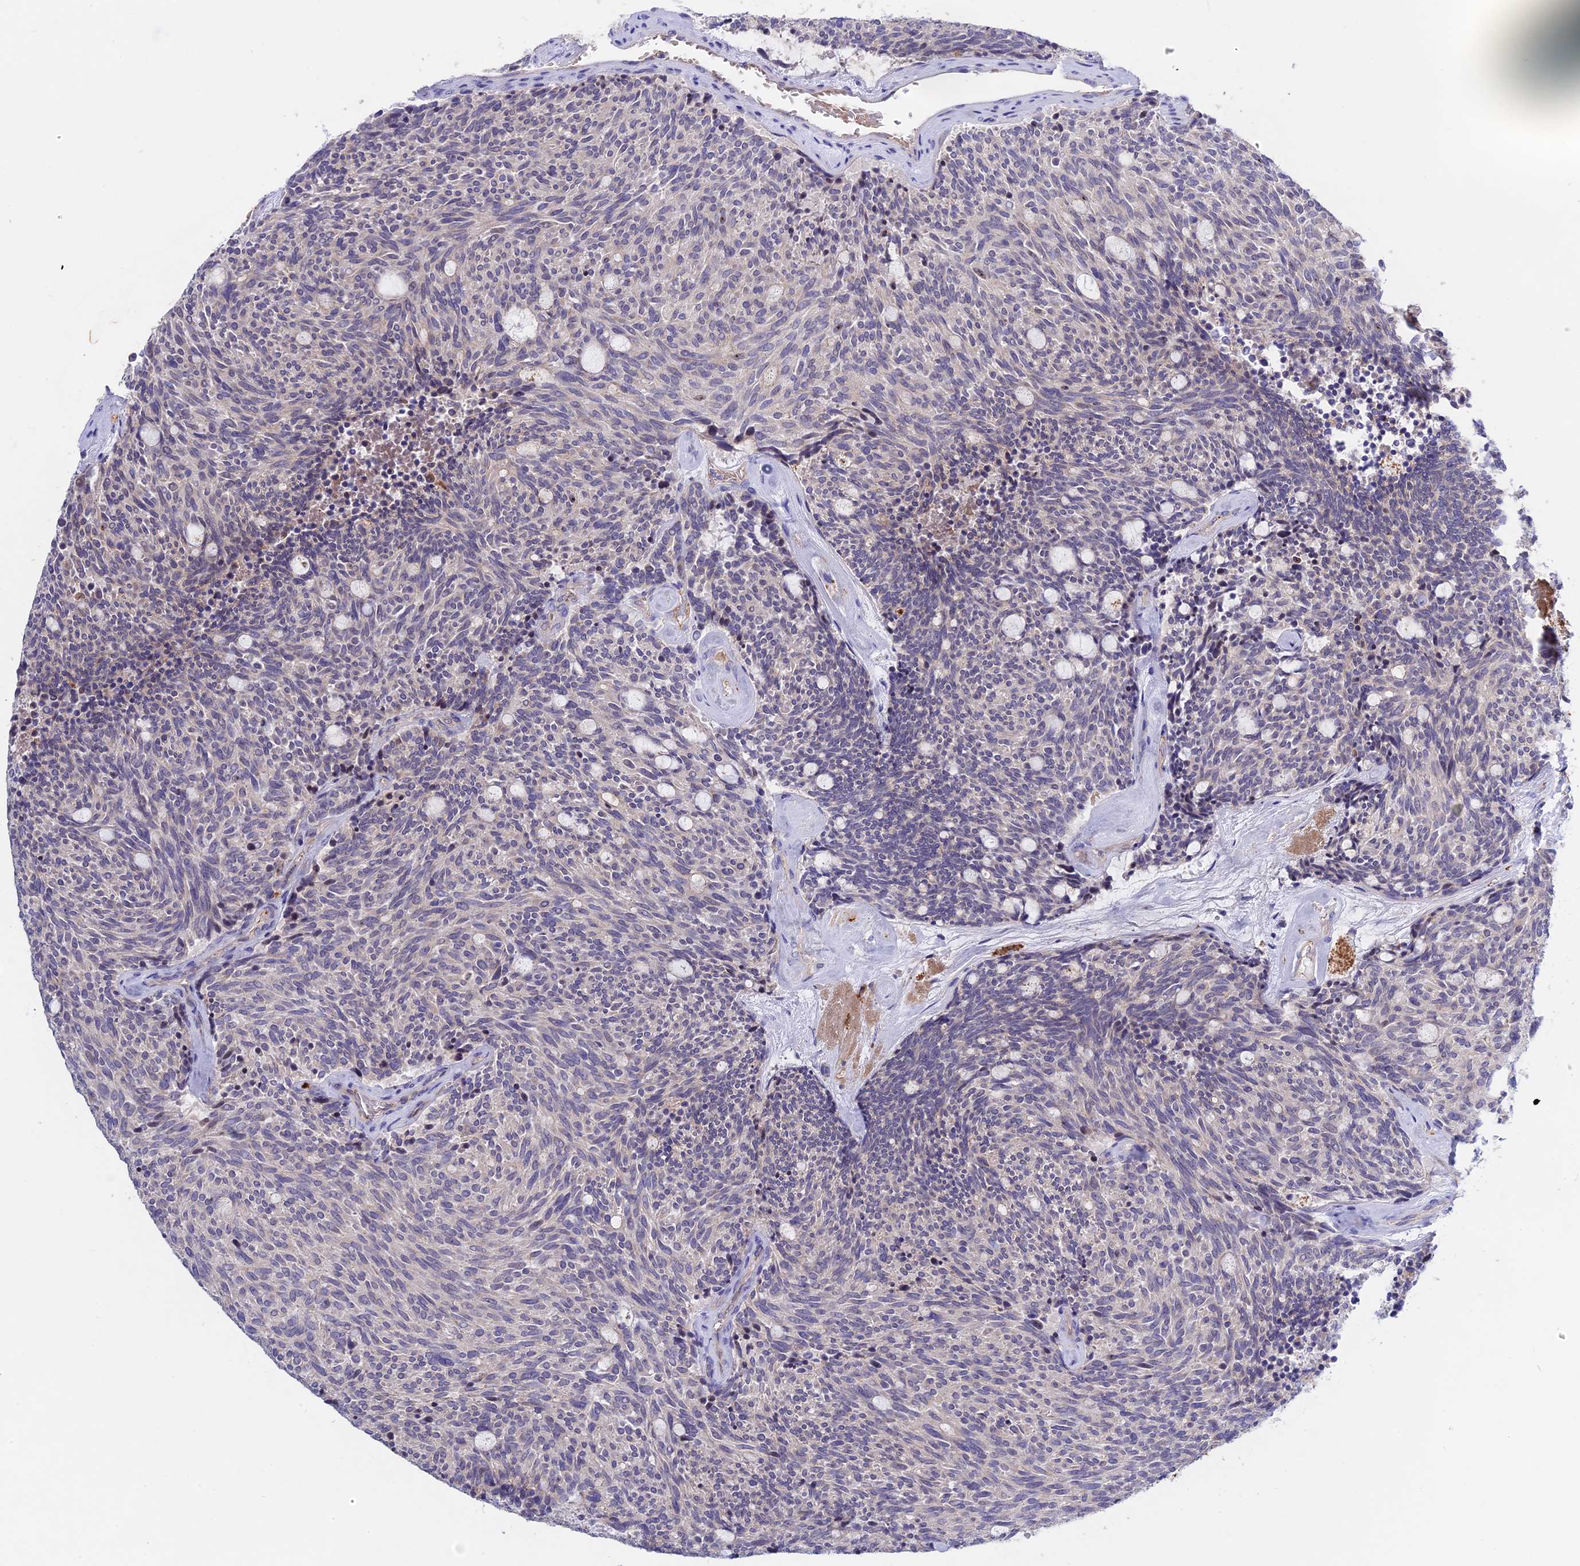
{"staining": {"intensity": "negative", "quantity": "none", "location": "none"}, "tissue": "carcinoid", "cell_type": "Tumor cells", "image_type": "cancer", "snomed": [{"axis": "morphology", "description": "Carcinoid, malignant, NOS"}, {"axis": "topography", "description": "Pancreas"}], "caption": "Carcinoid (malignant) was stained to show a protein in brown. There is no significant staining in tumor cells. Brightfield microscopy of immunohistochemistry (IHC) stained with DAB (3,3'-diaminobenzidine) (brown) and hematoxylin (blue), captured at high magnification.", "gene": "GK5", "patient": {"sex": "female", "age": 54}}